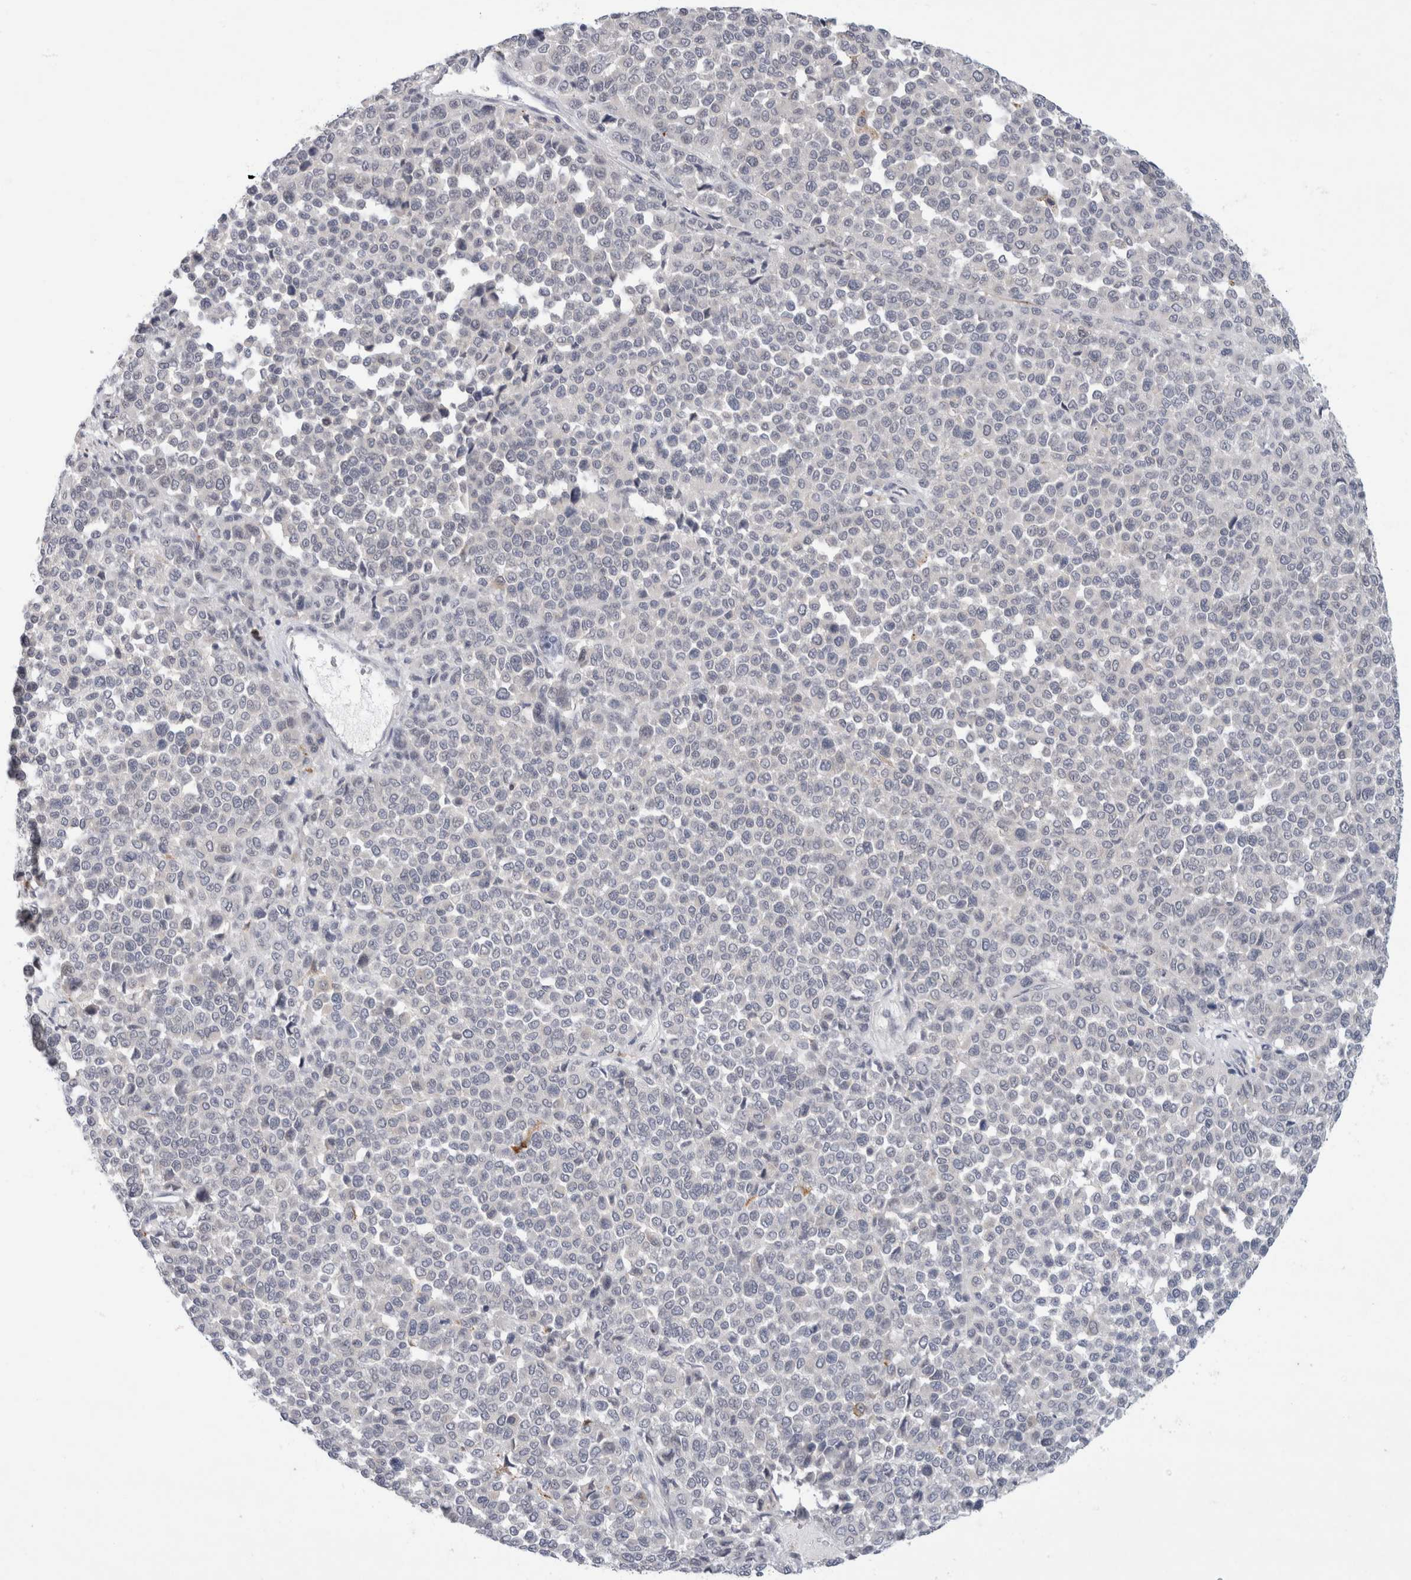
{"staining": {"intensity": "negative", "quantity": "none", "location": "none"}, "tissue": "melanoma", "cell_type": "Tumor cells", "image_type": "cancer", "snomed": [{"axis": "morphology", "description": "Malignant melanoma, Metastatic site"}, {"axis": "topography", "description": "Pancreas"}], "caption": "Tumor cells are negative for protein expression in human melanoma.", "gene": "NIPA1", "patient": {"sex": "female", "age": 30}}